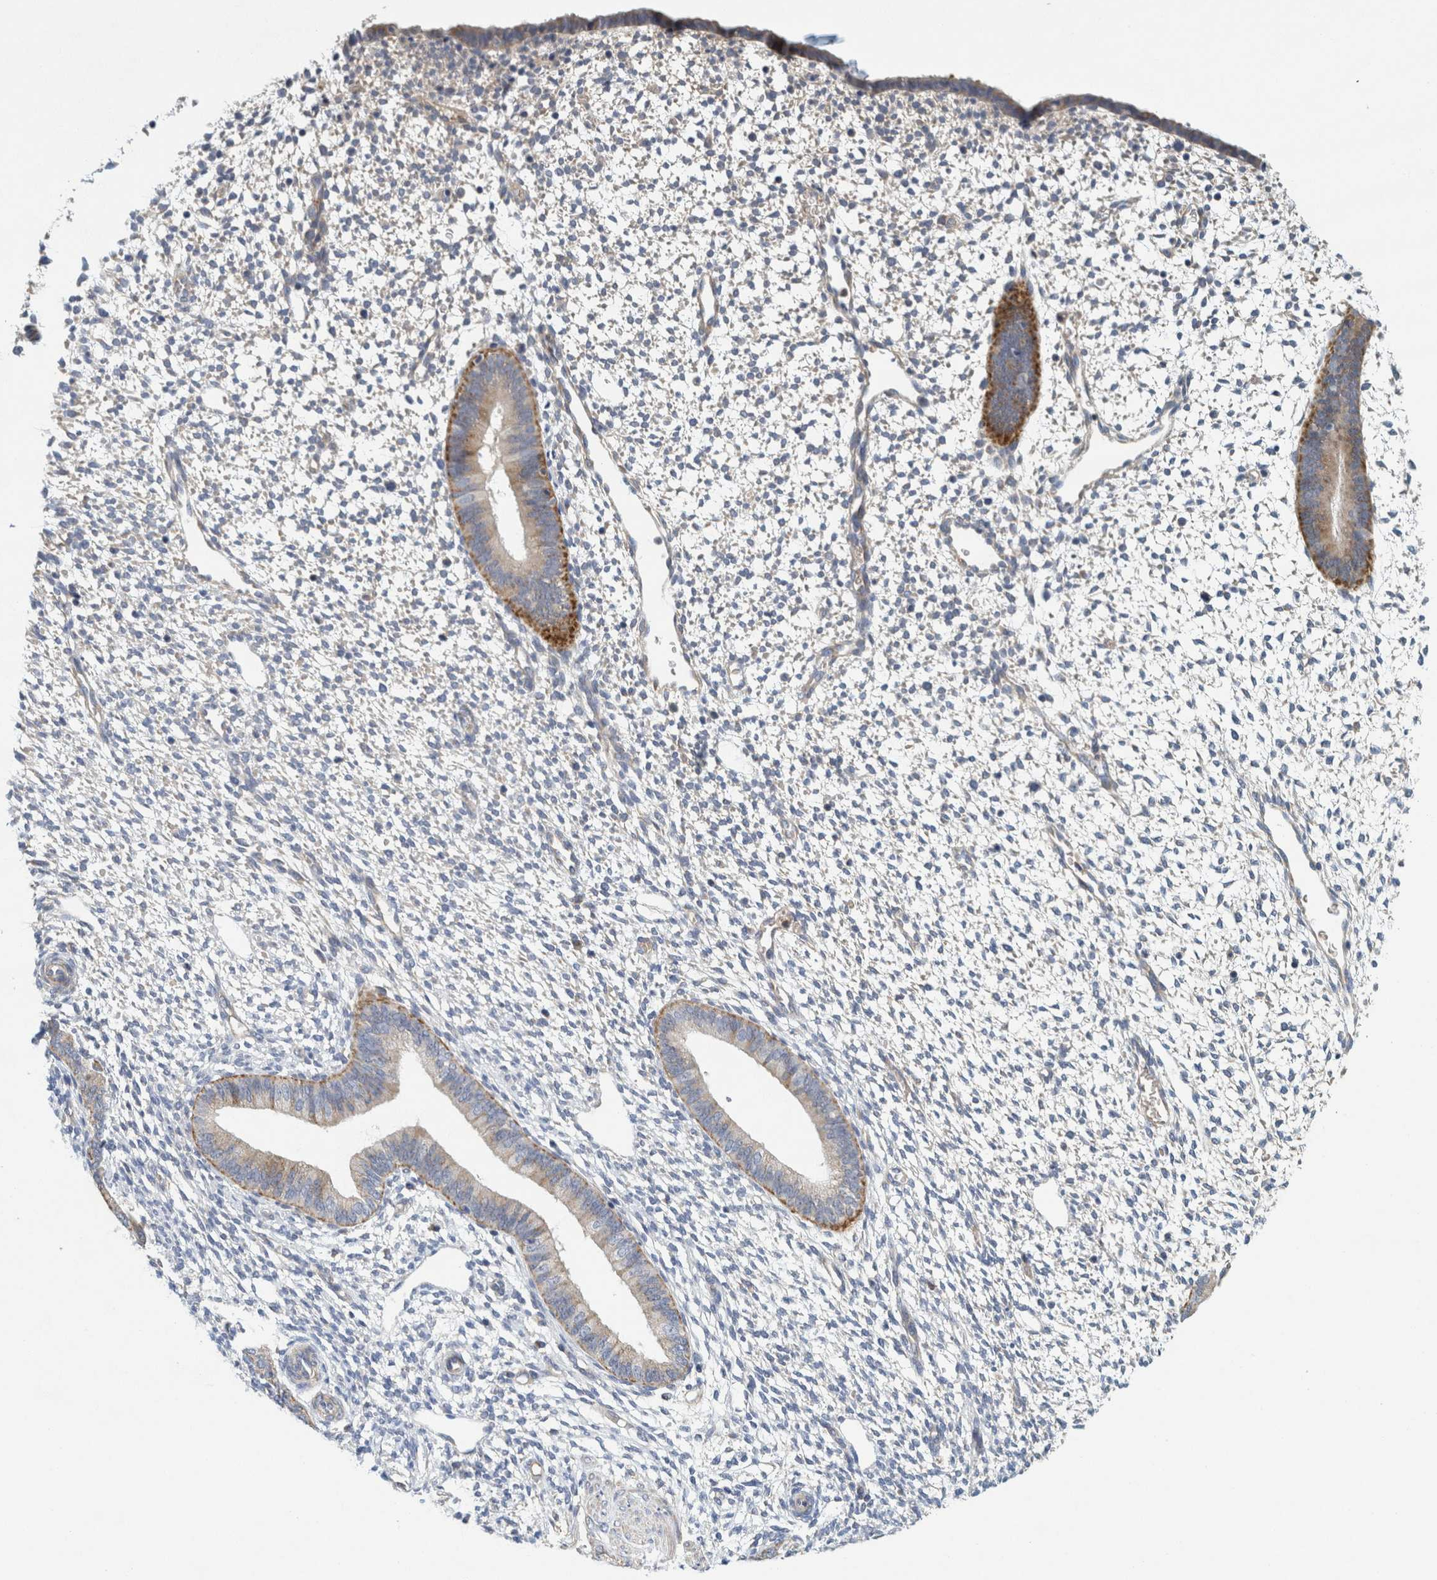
{"staining": {"intensity": "negative", "quantity": "none", "location": "none"}, "tissue": "endometrium", "cell_type": "Cells in endometrial stroma", "image_type": "normal", "snomed": [{"axis": "morphology", "description": "Normal tissue, NOS"}, {"axis": "topography", "description": "Endometrium"}], "caption": "The immunohistochemistry photomicrograph has no significant expression in cells in endometrial stroma of endometrium. (DAB immunohistochemistry (IHC) visualized using brightfield microscopy, high magnification).", "gene": "ZNF324B", "patient": {"sex": "female", "age": 46}}